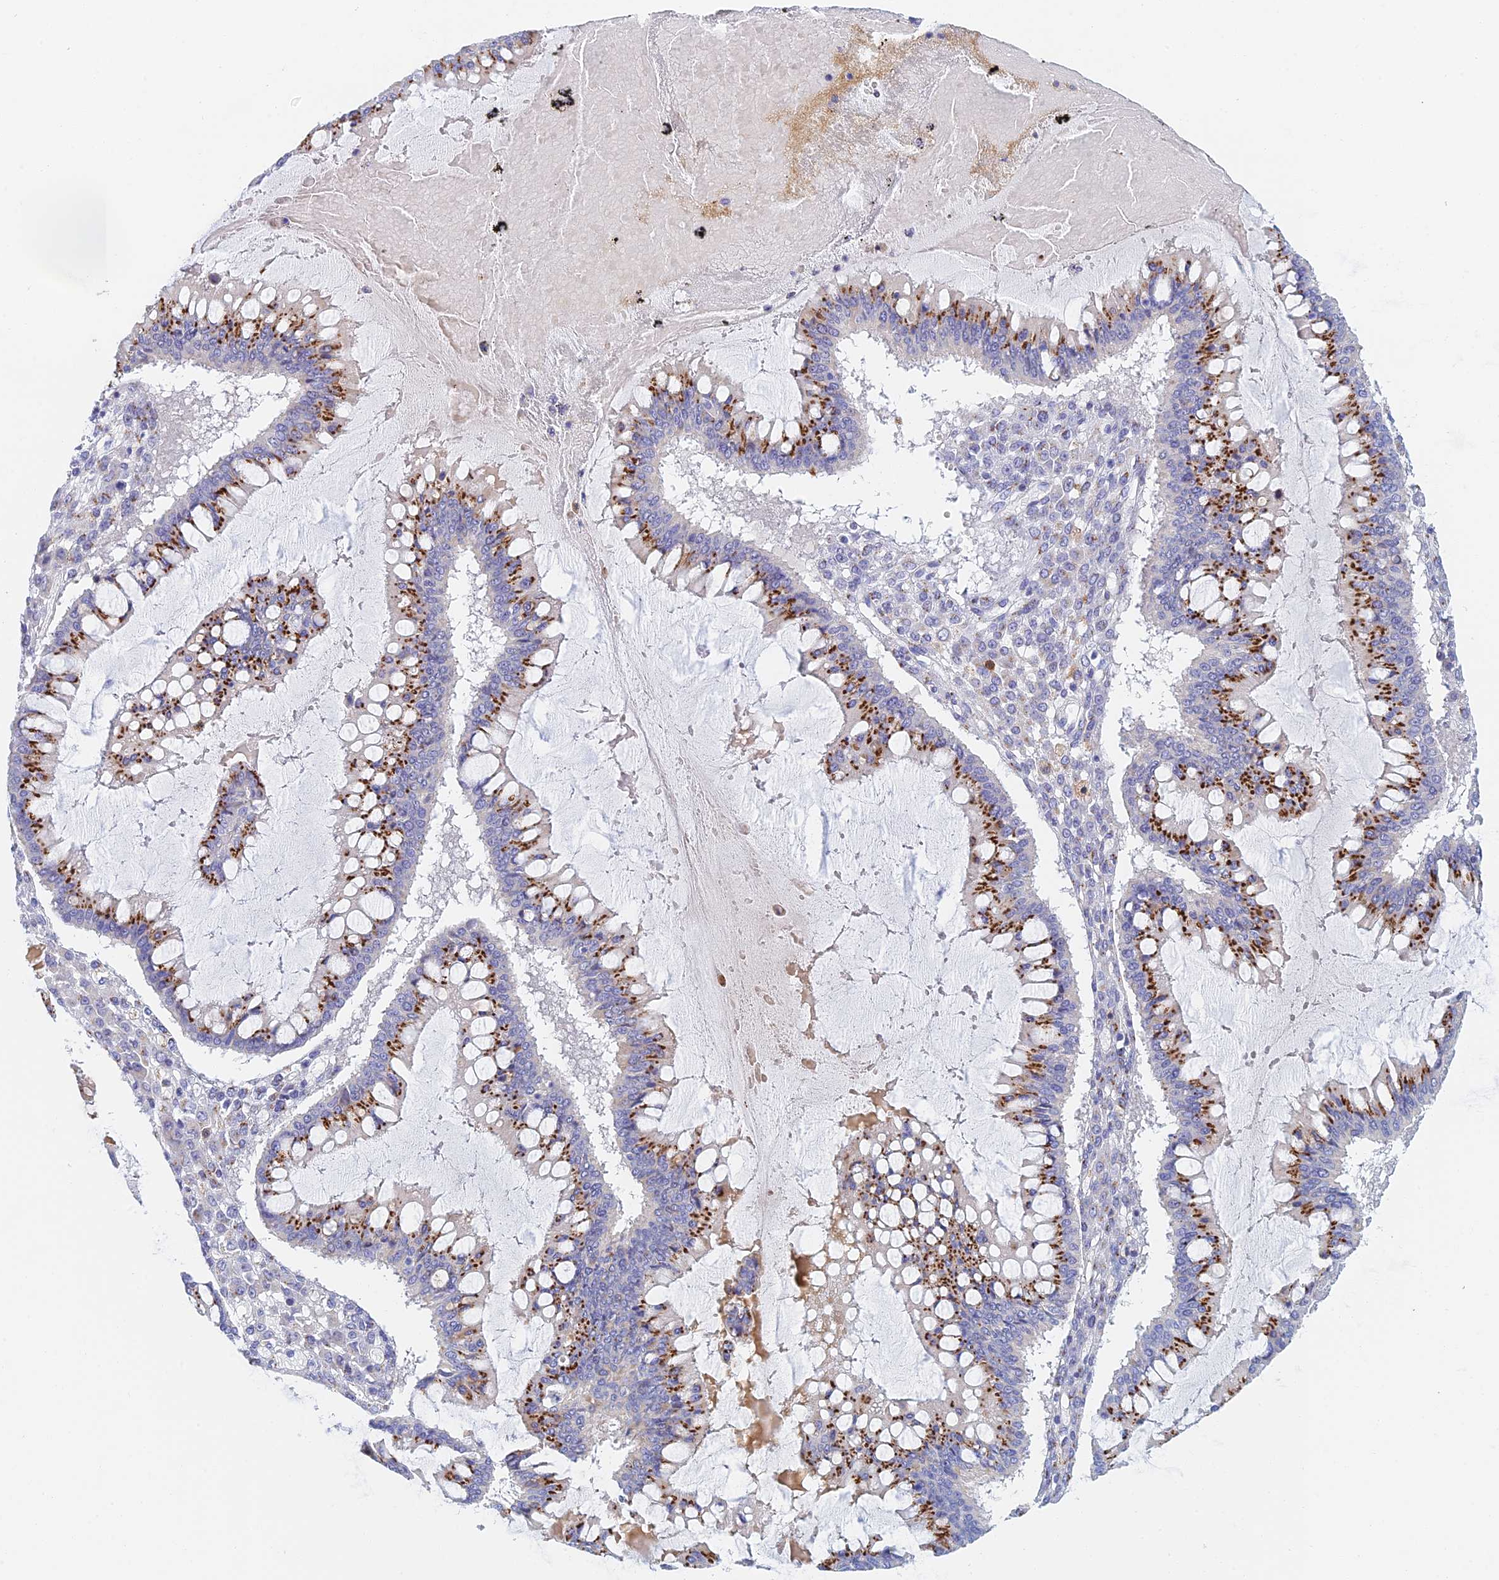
{"staining": {"intensity": "strong", "quantity": "25%-75%", "location": "cytoplasmic/membranous"}, "tissue": "ovarian cancer", "cell_type": "Tumor cells", "image_type": "cancer", "snomed": [{"axis": "morphology", "description": "Cystadenocarcinoma, mucinous, NOS"}, {"axis": "topography", "description": "Ovary"}], "caption": "The immunohistochemical stain labels strong cytoplasmic/membranous staining in tumor cells of ovarian cancer (mucinous cystadenocarcinoma) tissue.", "gene": "SLC24A3", "patient": {"sex": "female", "age": 73}}